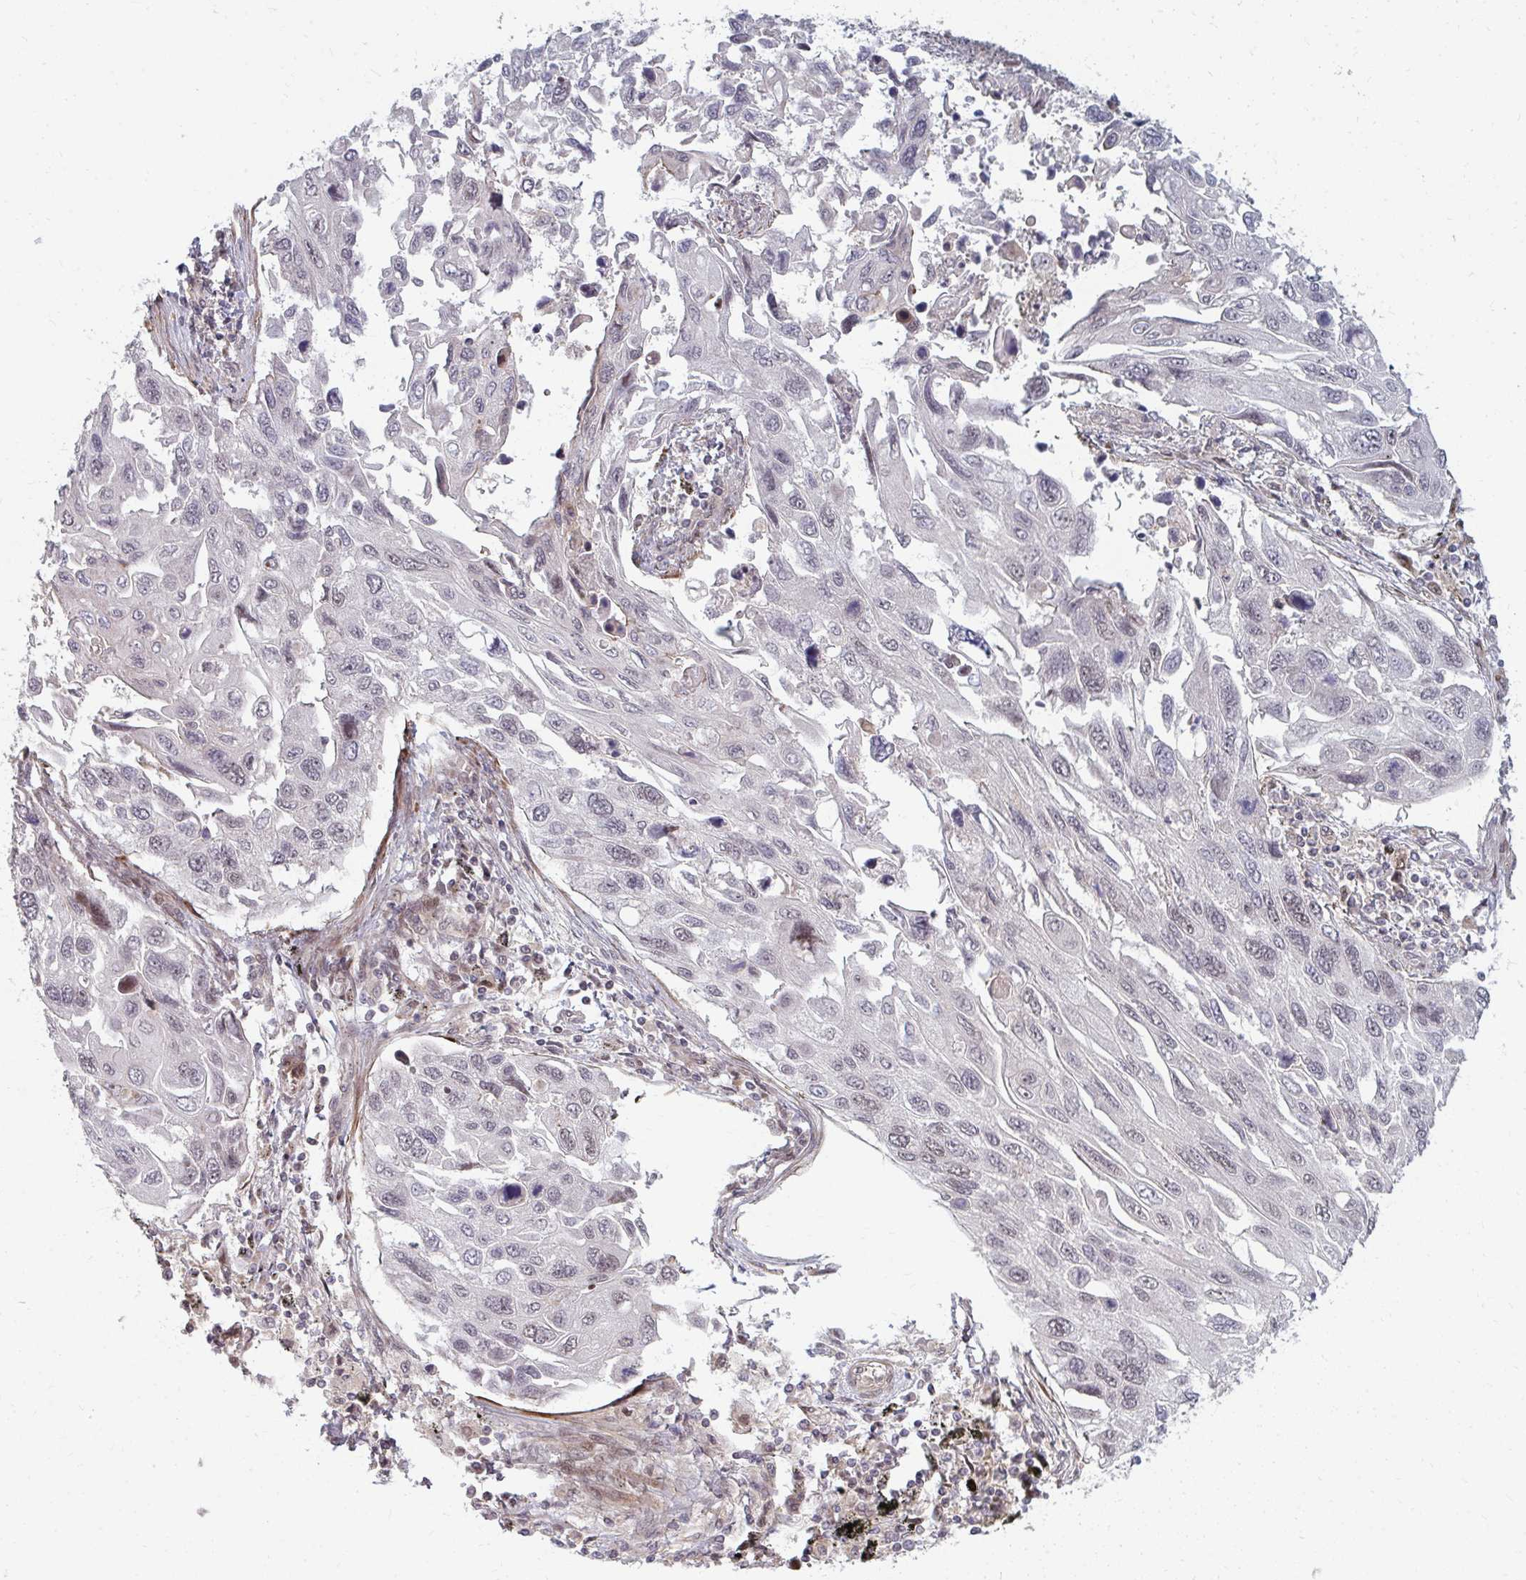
{"staining": {"intensity": "negative", "quantity": "none", "location": "none"}, "tissue": "lung cancer", "cell_type": "Tumor cells", "image_type": "cancer", "snomed": [{"axis": "morphology", "description": "Squamous cell carcinoma, NOS"}, {"axis": "topography", "description": "Lung"}], "caption": "DAB immunohistochemical staining of human squamous cell carcinoma (lung) demonstrates no significant expression in tumor cells.", "gene": "ZNF285", "patient": {"sex": "male", "age": 62}}